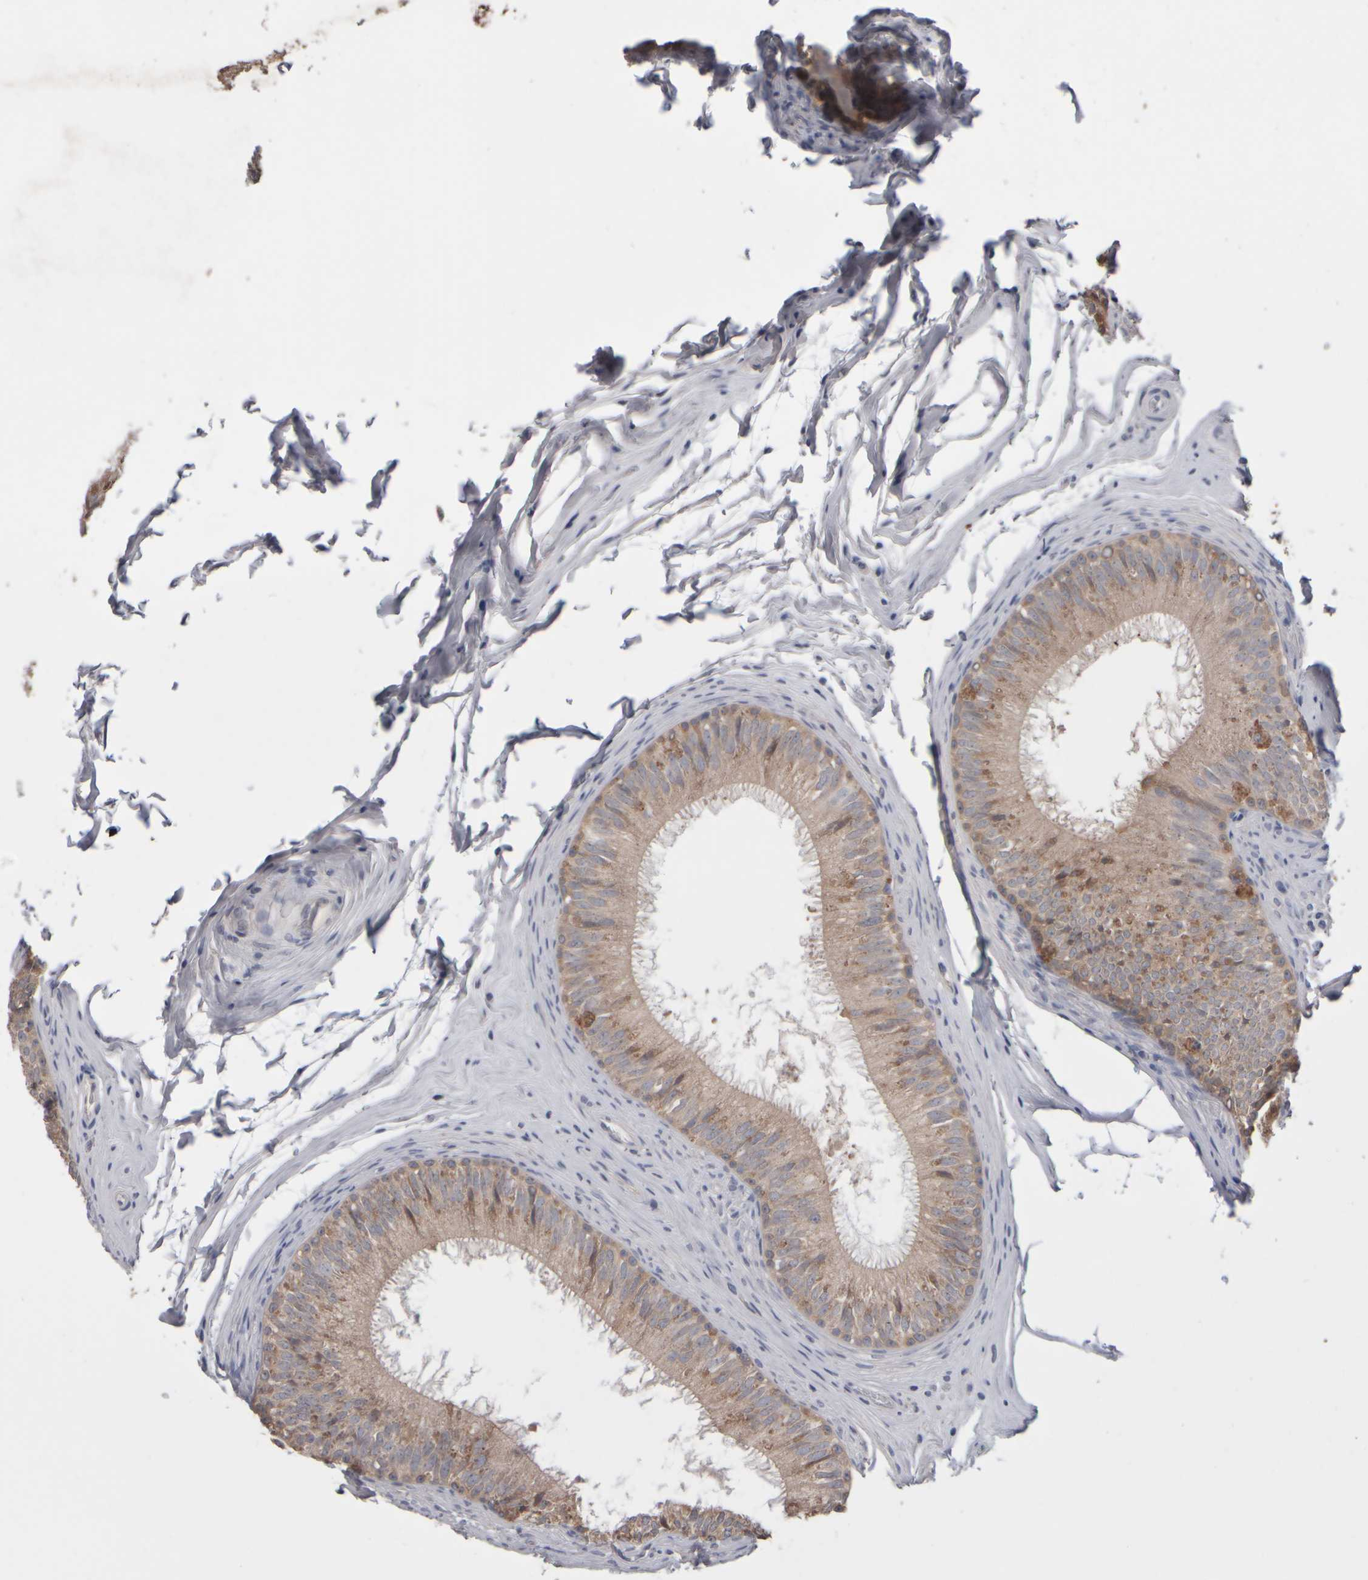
{"staining": {"intensity": "weak", "quantity": ">75%", "location": "cytoplasmic/membranous"}, "tissue": "epididymis", "cell_type": "Glandular cells", "image_type": "normal", "snomed": [{"axis": "morphology", "description": "Normal tissue, NOS"}, {"axis": "topography", "description": "Epididymis"}], "caption": "IHC of benign epididymis displays low levels of weak cytoplasmic/membranous staining in approximately >75% of glandular cells.", "gene": "EPHX2", "patient": {"sex": "male", "age": 32}}